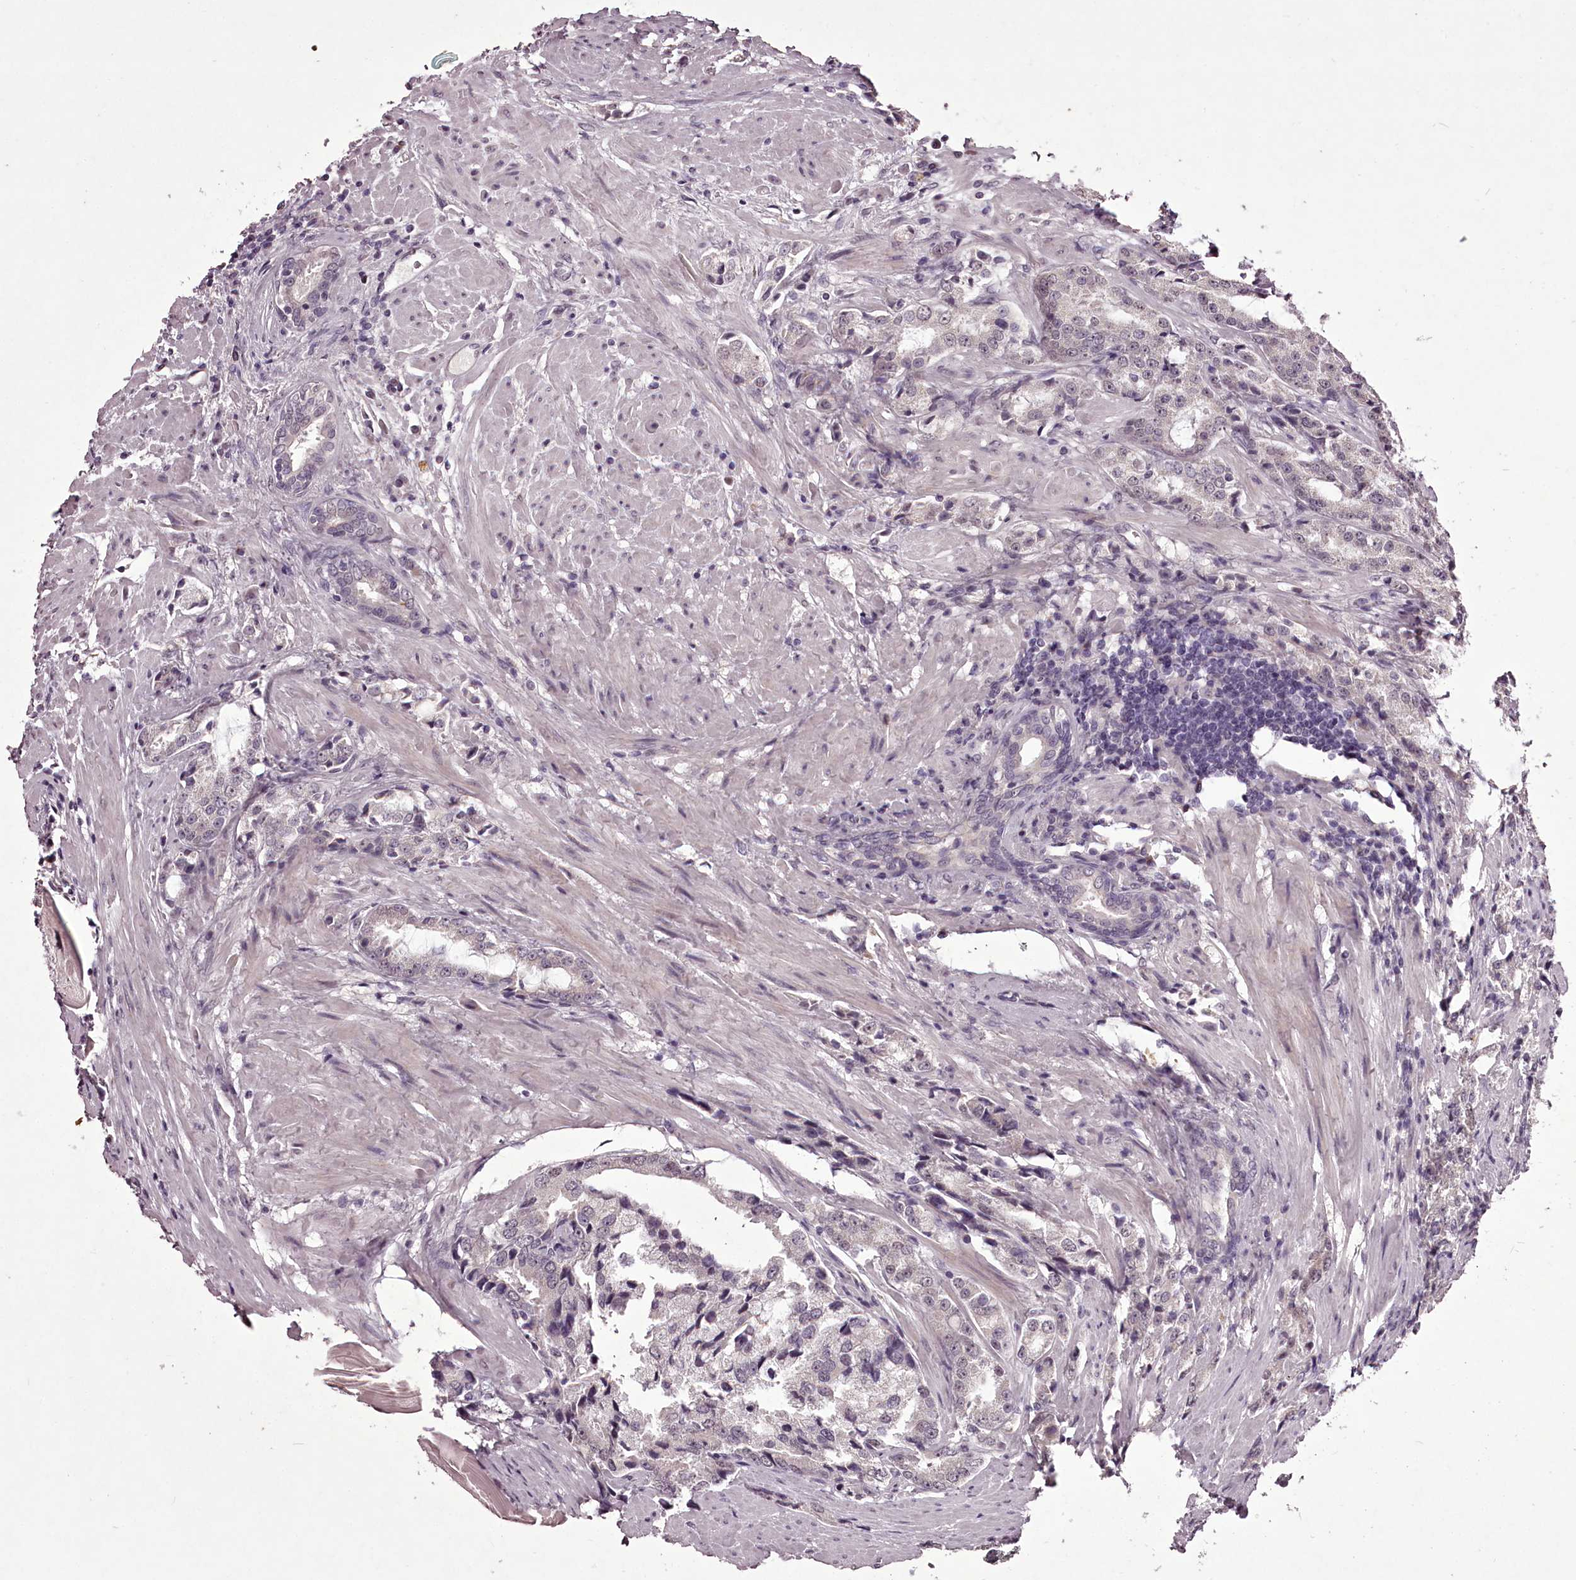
{"staining": {"intensity": "negative", "quantity": "none", "location": "none"}, "tissue": "prostate cancer", "cell_type": "Tumor cells", "image_type": "cancer", "snomed": [{"axis": "morphology", "description": "Adenocarcinoma, High grade"}, {"axis": "topography", "description": "Prostate"}], "caption": "Image shows no protein expression in tumor cells of adenocarcinoma (high-grade) (prostate) tissue.", "gene": "C1orf56", "patient": {"sex": "male", "age": 66}}